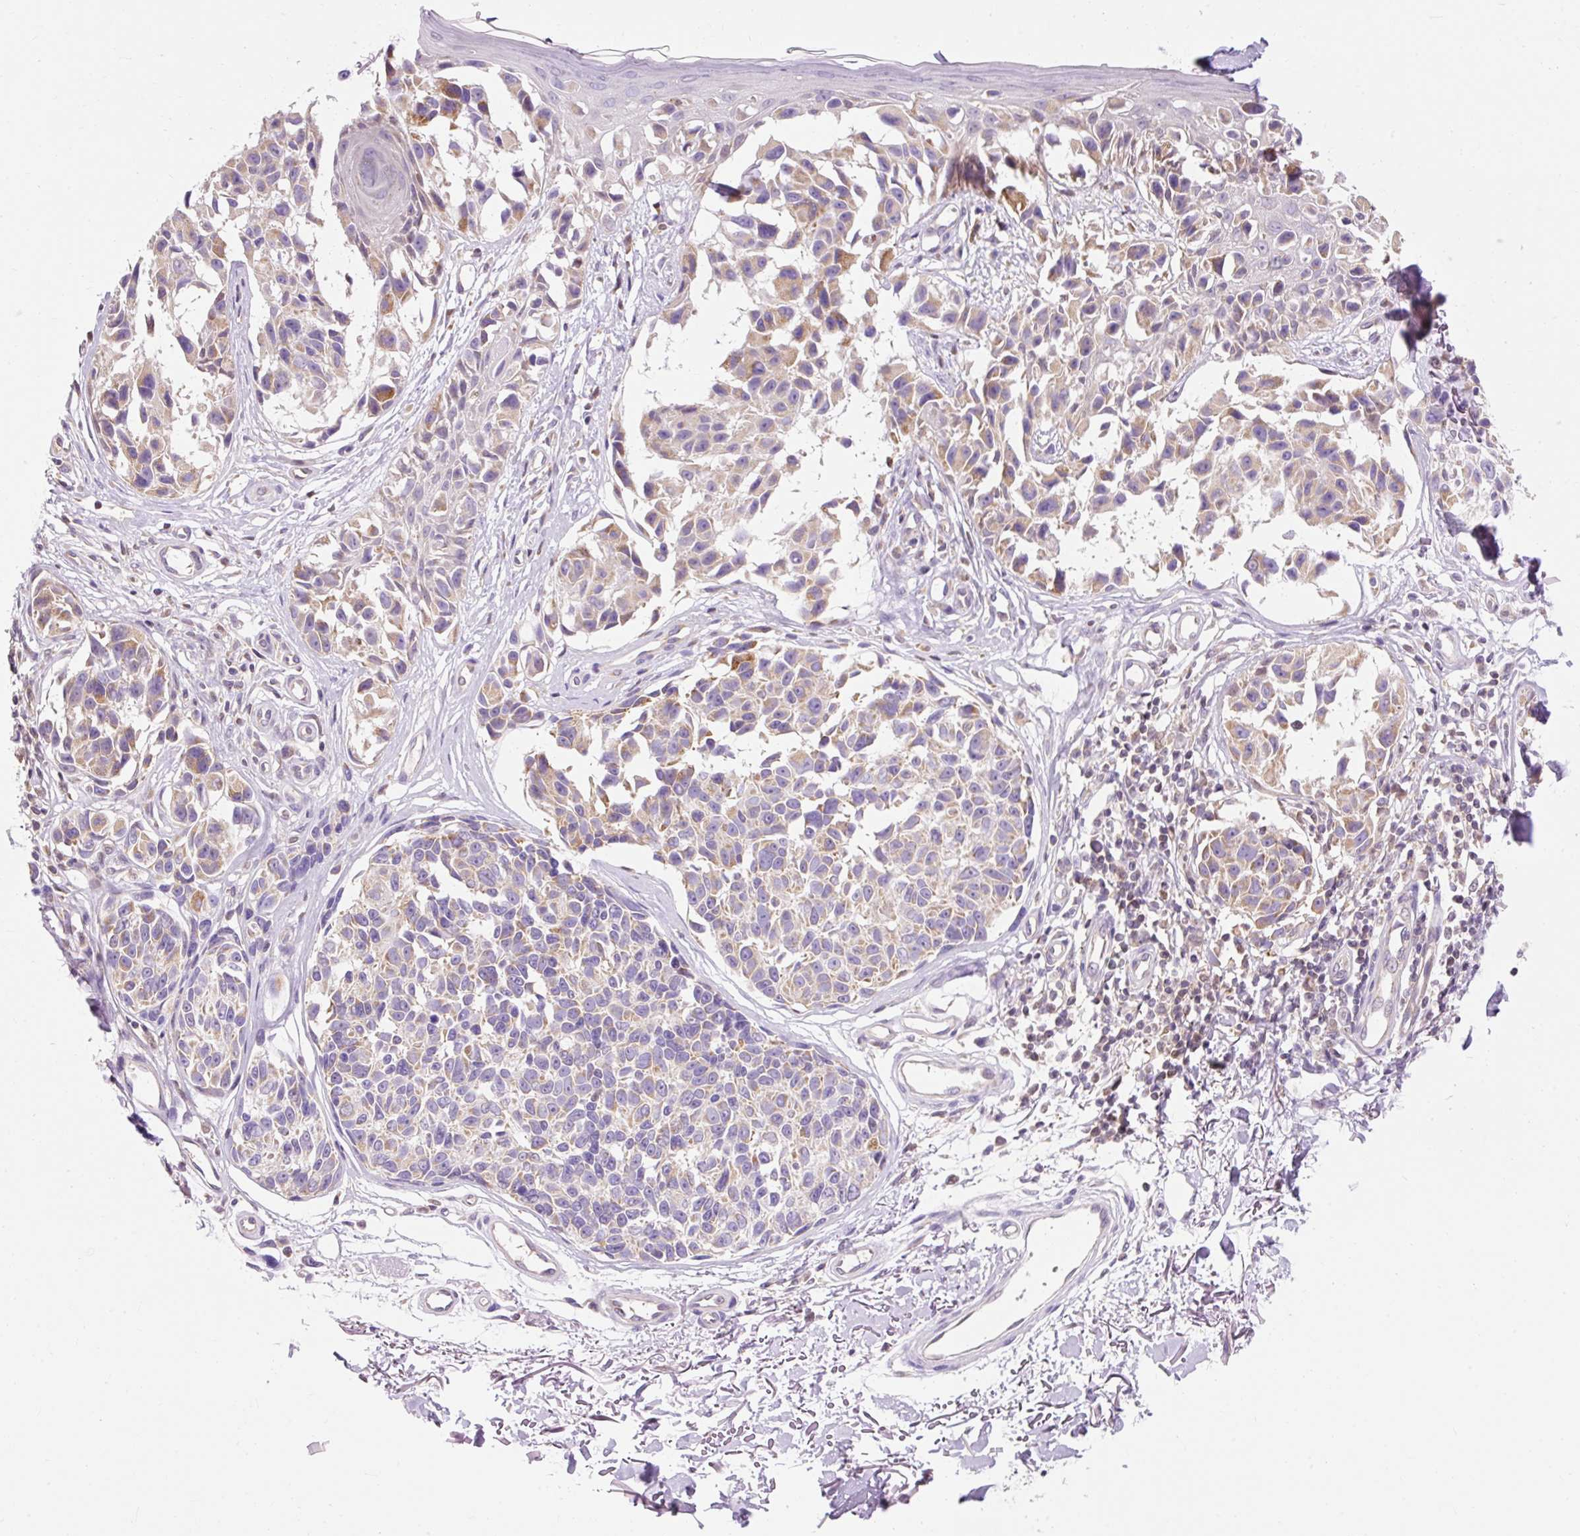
{"staining": {"intensity": "moderate", "quantity": "<25%", "location": "cytoplasmic/membranous"}, "tissue": "melanoma", "cell_type": "Tumor cells", "image_type": "cancer", "snomed": [{"axis": "morphology", "description": "Malignant melanoma, NOS"}, {"axis": "topography", "description": "Skin"}], "caption": "Brown immunohistochemical staining in human melanoma demonstrates moderate cytoplasmic/membranous positivity in about <25% of tumor cells.", "gene": "IMMT", "patient": {"sex": "male", "age": 73}}